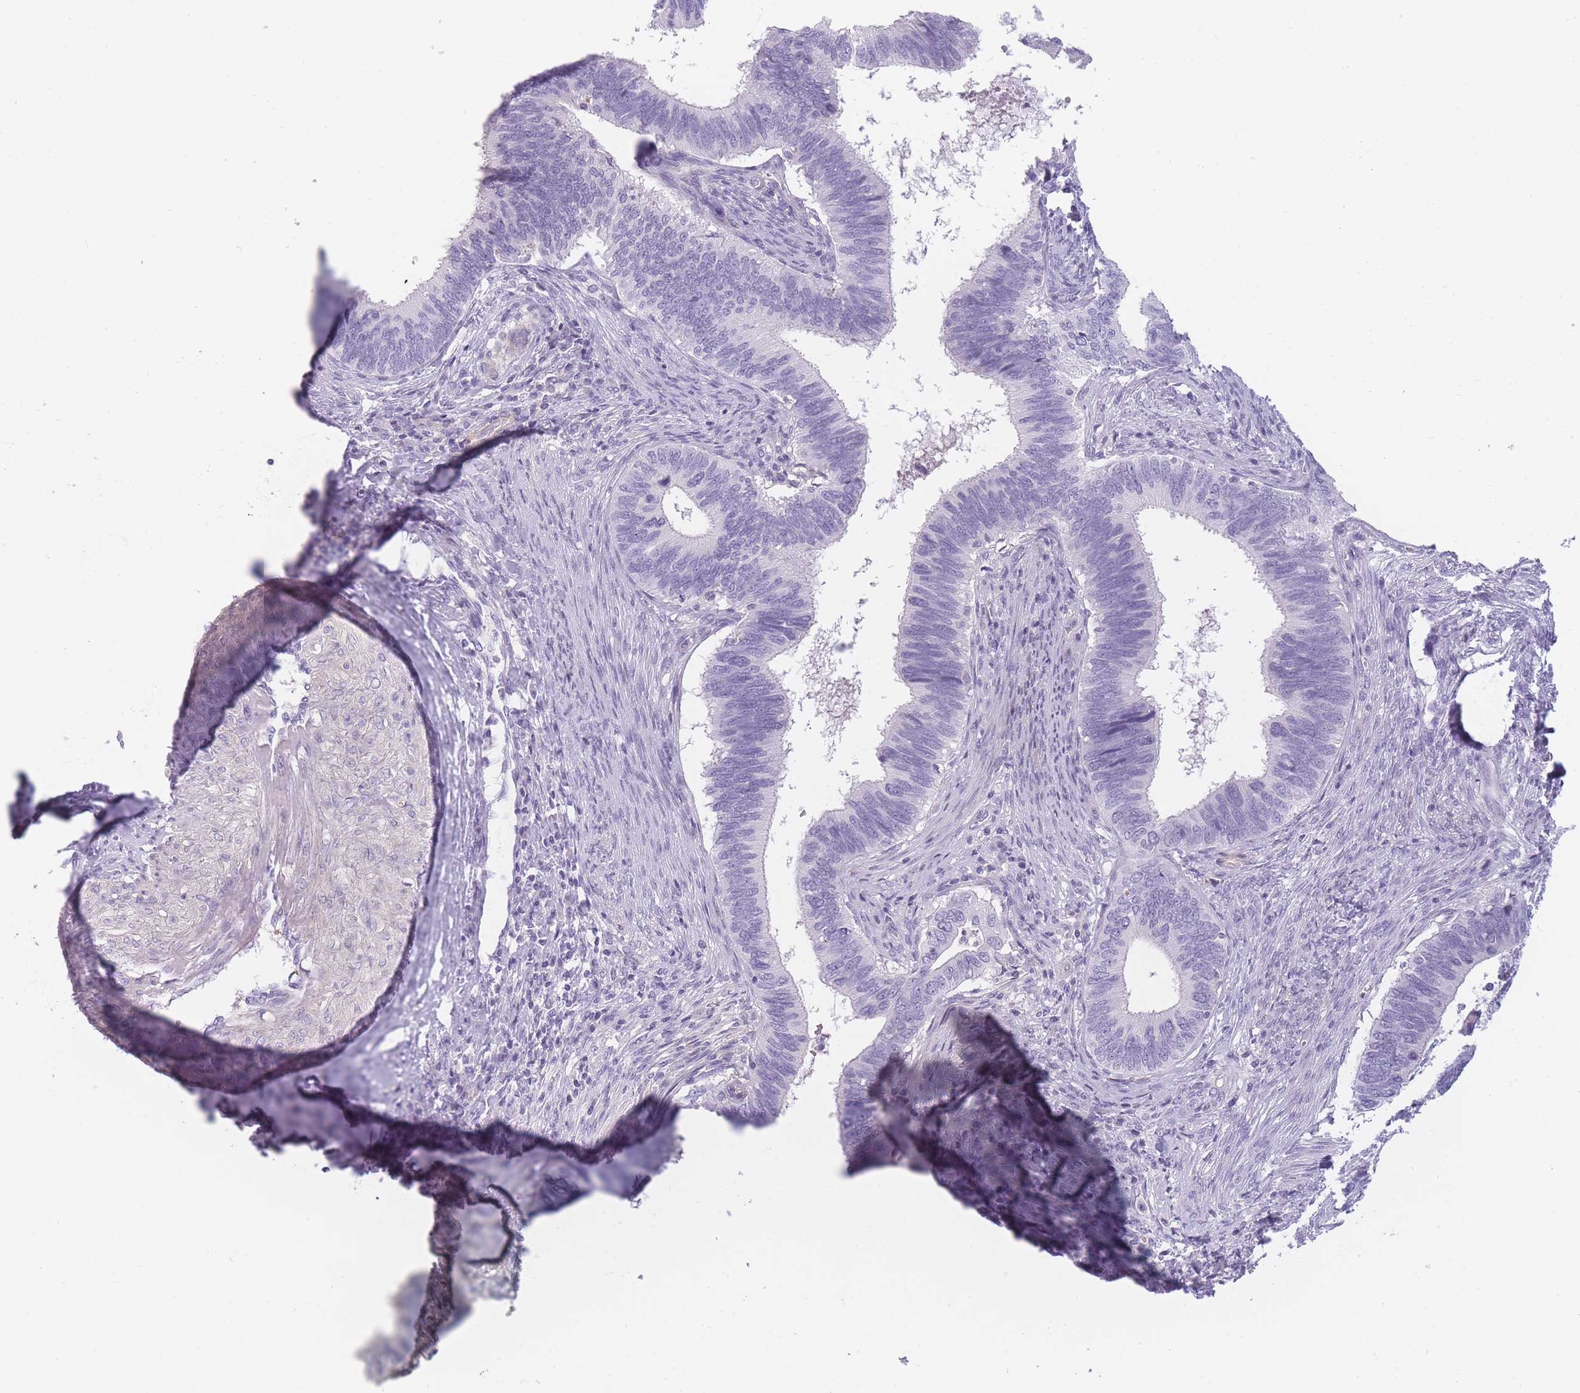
{"staining": {"intensity": "negative", "quantity": "none", "location": "none"}, "tissue": "cervical cancer", "cell_type": "Tumor cells", "image_type": "cancer", "snomed": [{"axis": "morphology", "description": "Adenocarcinoma, NOS"}, {"axis": "topography", "description": "Cervix"}], "caption": "High power microscopy photomicrograph of an IHC photomicrograph of cervical adenocarcinoma, revealing no significant staining in tumor cells.", "gene": "GGT1", "patient": {"sex": "female", "age": 42}}